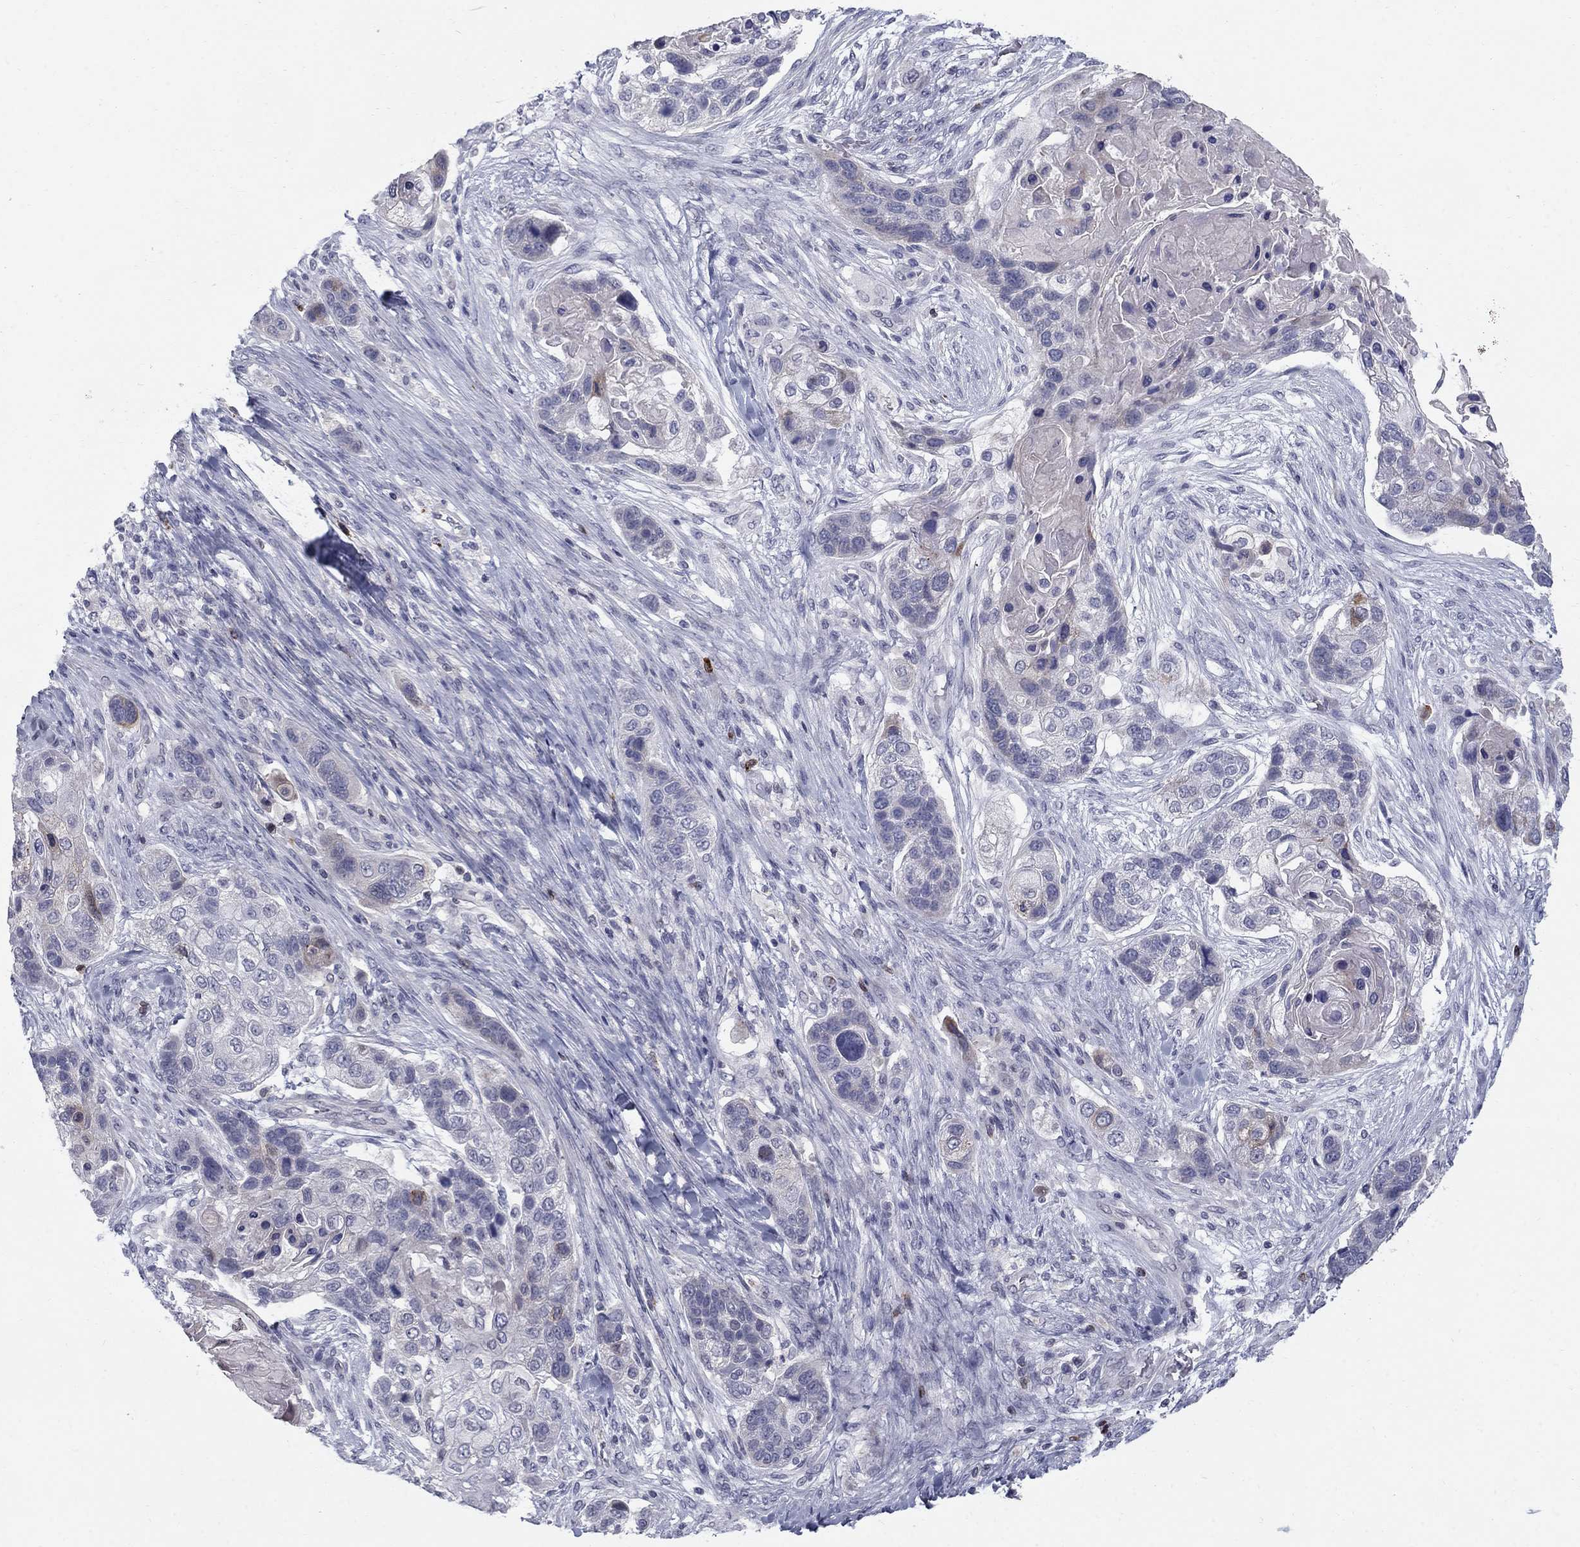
{"staining": {"intensity": "negative", "quantity": "none", "location": "none"}, "tissue": "lung cancer", "cell_type": "Tumor cells", "image_type": "cancer", "snomed": [{"axis": "morphology", "description": "Squamous cell carcinoma, NOS"}, {"axis": "topography", "description": "Lung"}], "caption": "The micrograph shows no staining of tumor cells in squamous cell carcinoma (lung). The staining is performed using DAB (3,3'-diaminobenzidine) brown chromogen with nuclei counter-stained in using hematoxylin.", "gene": "NTRK2", "patient": {"sex": "male", "age": 69}}